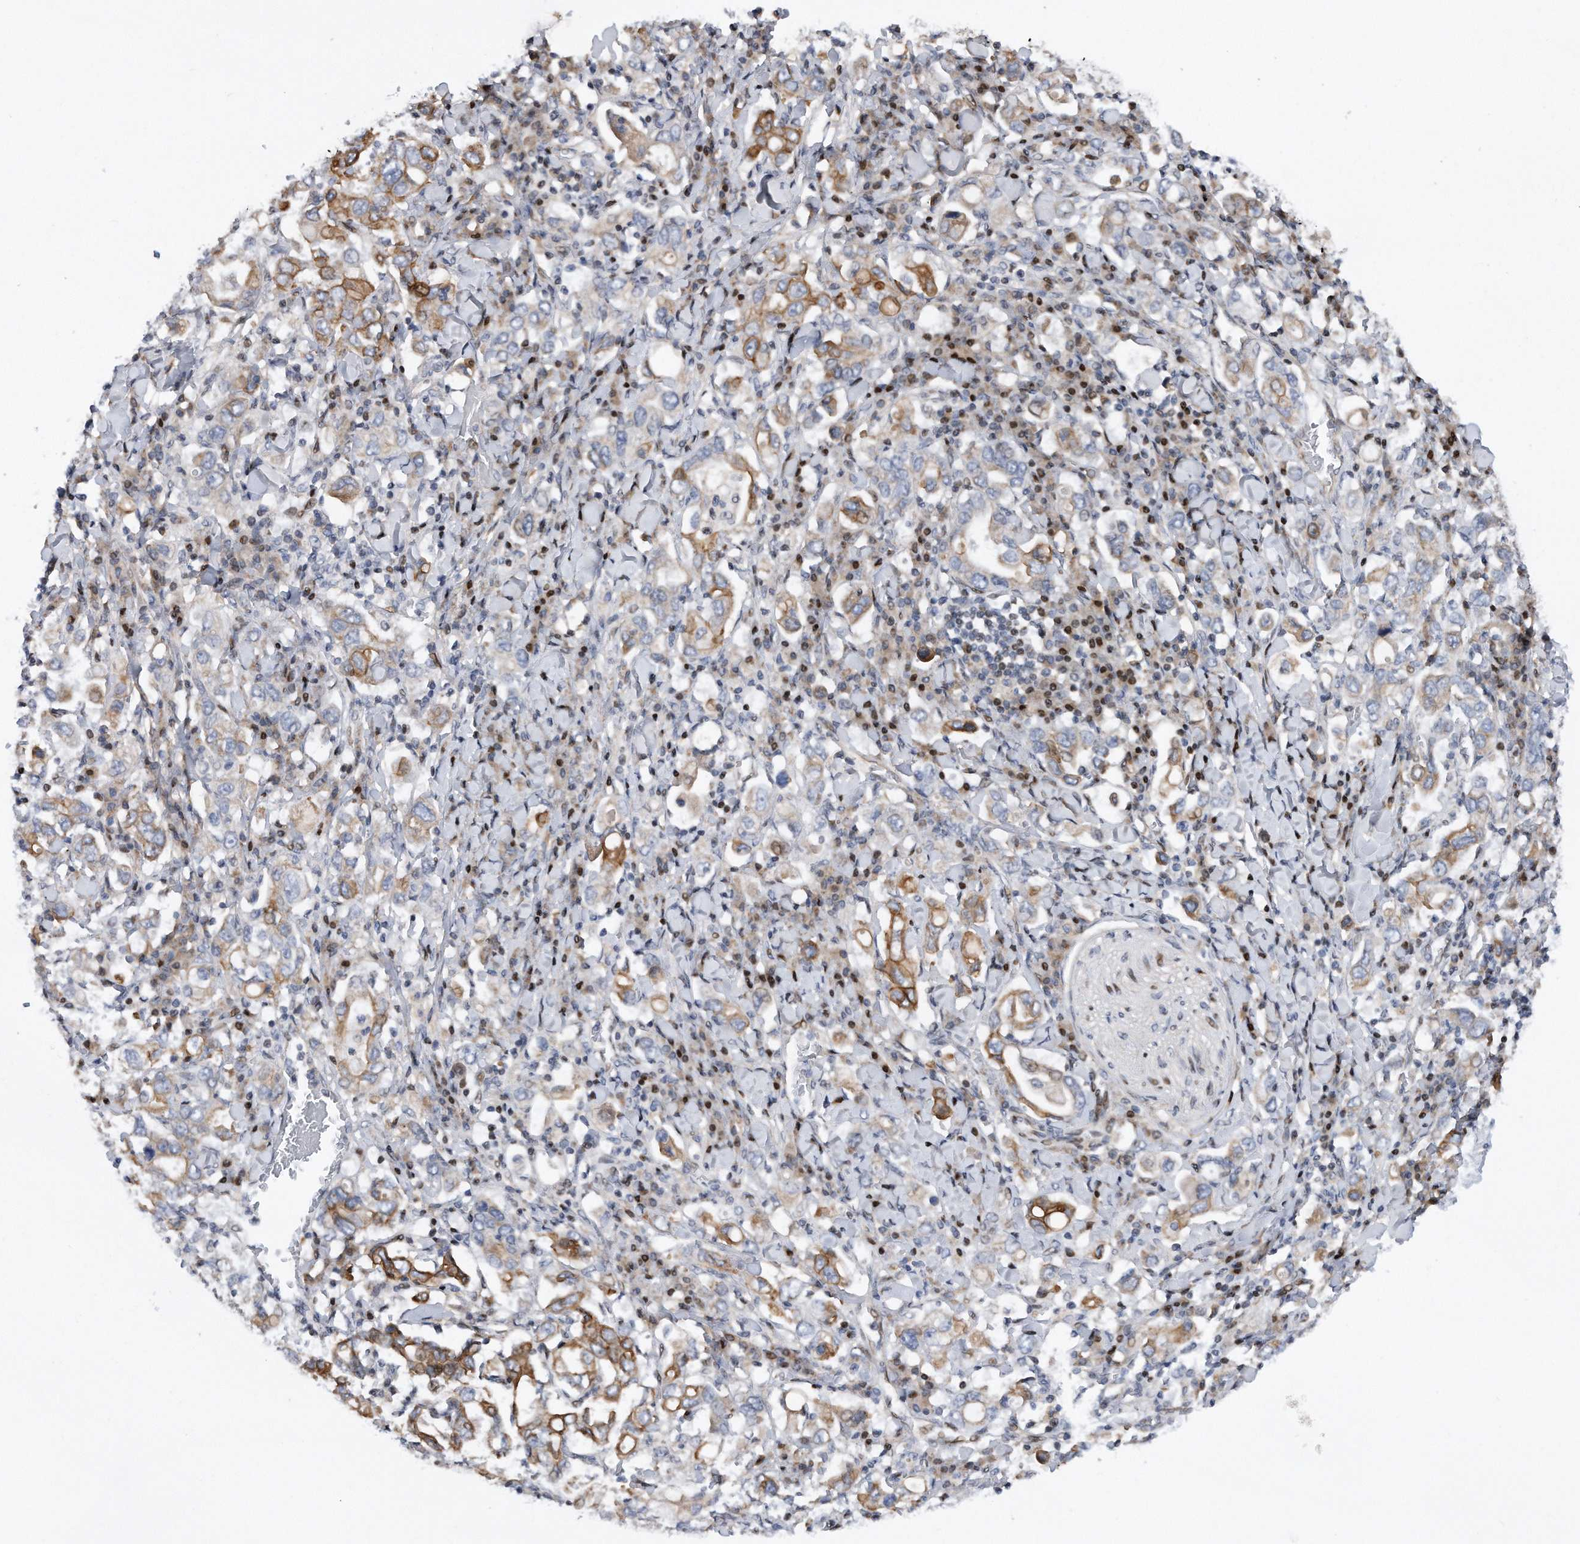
{"staining": {"intensity": "moderate", "quantity": "<25%", "location": "cytoplasmic/membranous"}, "tissue": "stomach cancer", "cell_type": "Tumor cells", "image_type": "cancer", "snomed": [{"axis": "morphology", "description": "Adenocarcinoma, NOS"}, {"axis": "topography", "description": "Stomach, upper"}], "caption": "Protein expression by IHC exhibits moderate cytoplasmic/membranous positivity in about <25% of tumor cells in stomach adenocarcinoma.", "gene": "CDH12", "patient": {"sex": "male", "age": 62}}